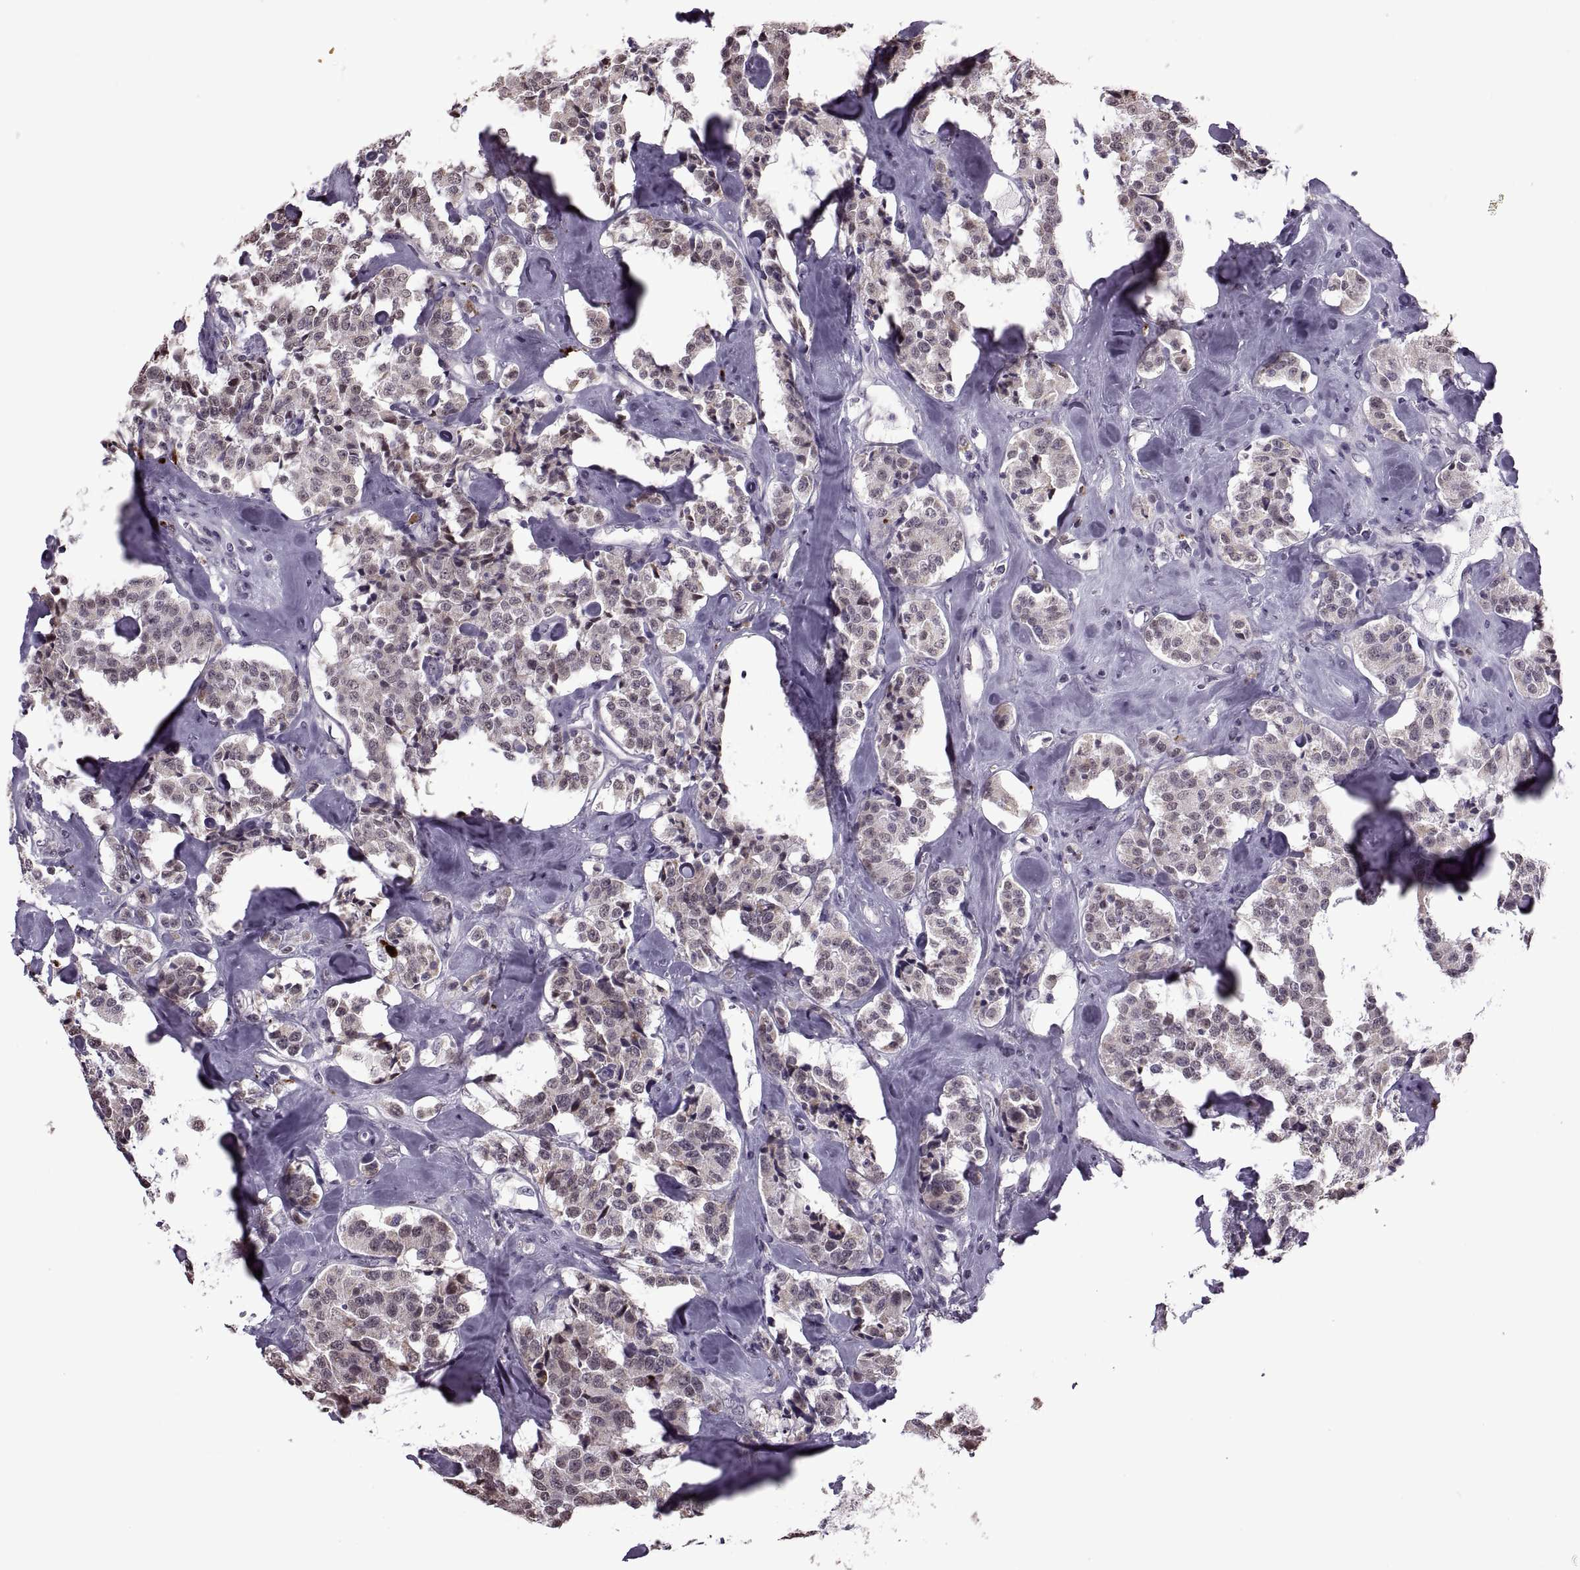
{"staining": {"intensity": "weak", "quantity": "<25%", "location": "cytoplasmic/membranous"}, "tissue": "carcinoid", "cell_type": "Tumor cells", "image_type": "cancer", "snomed": [{"axis": "morphology", "description": "Carcinoid, malignant, NOS"}, {"axis": "topography", "description": "Pancreas"}], "caption": "Tumor cells show no significant staining in carcinoid (malignant).", "gene": "PRSS37", "patient": {"sex": "male", "age": 41}}